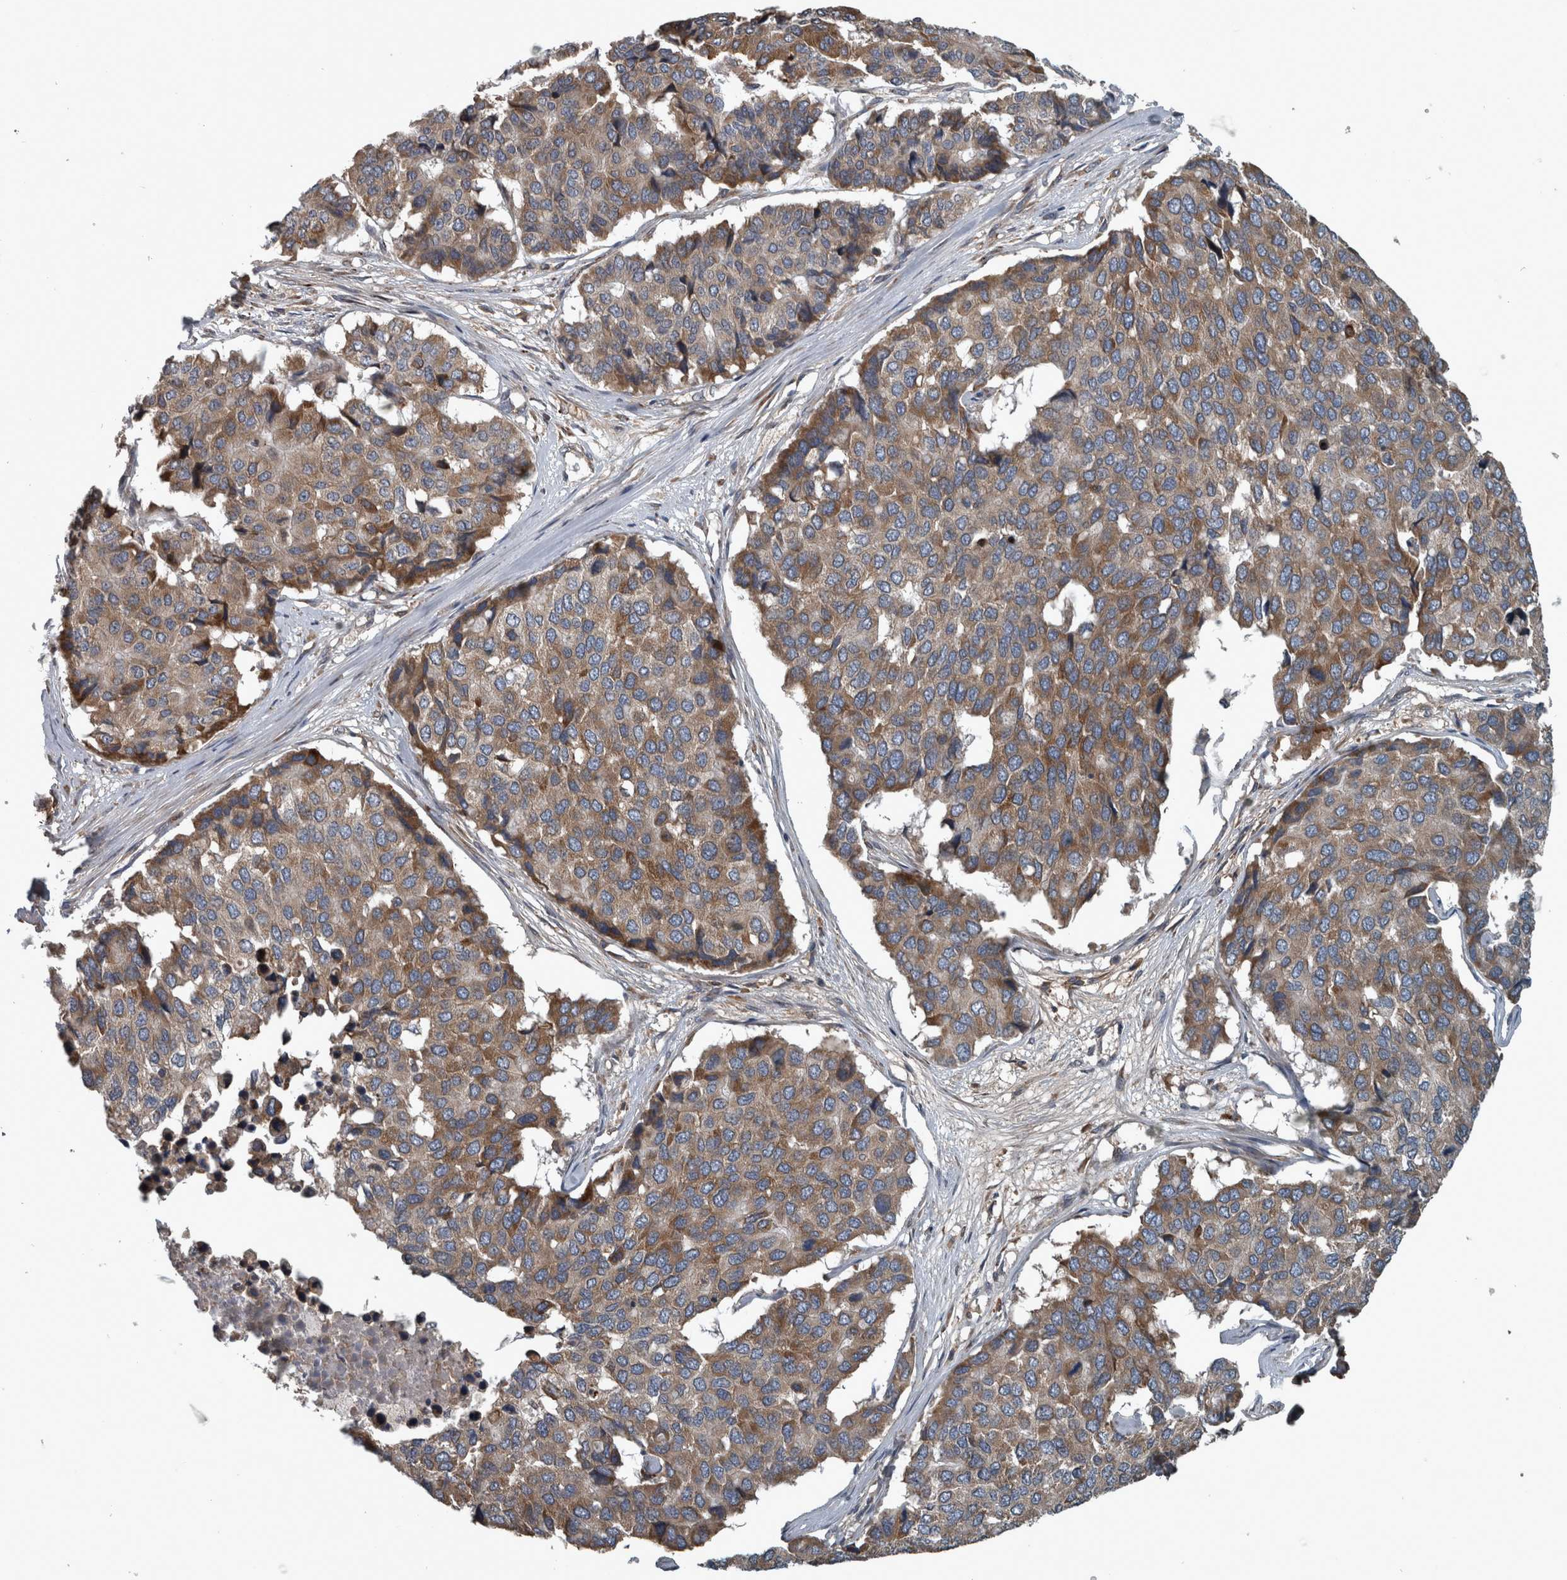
{"staining": {"intensity": "moderate", "quantity": ">75%", "location": "cytoplasmic/membranous"}, "tissue": "pancreatic cancer", "cell_type": "Tumor cells", "image_type": "cancer", "snomed": [{"axis": "morphology", "description": "Adenocarcinoma, NOS"}, {"axis": "topography", "description": "Pancreas"}], "caption": "Immunohistochemical staining of human adenocarcinoma (pancreatic) exhibits medium levels of moderate cytoplasmic/membranous protein staining in approximately >75% of tumor cells.", "gene": "EXOC8", "patient": {"sex": "male", "age": 50}}